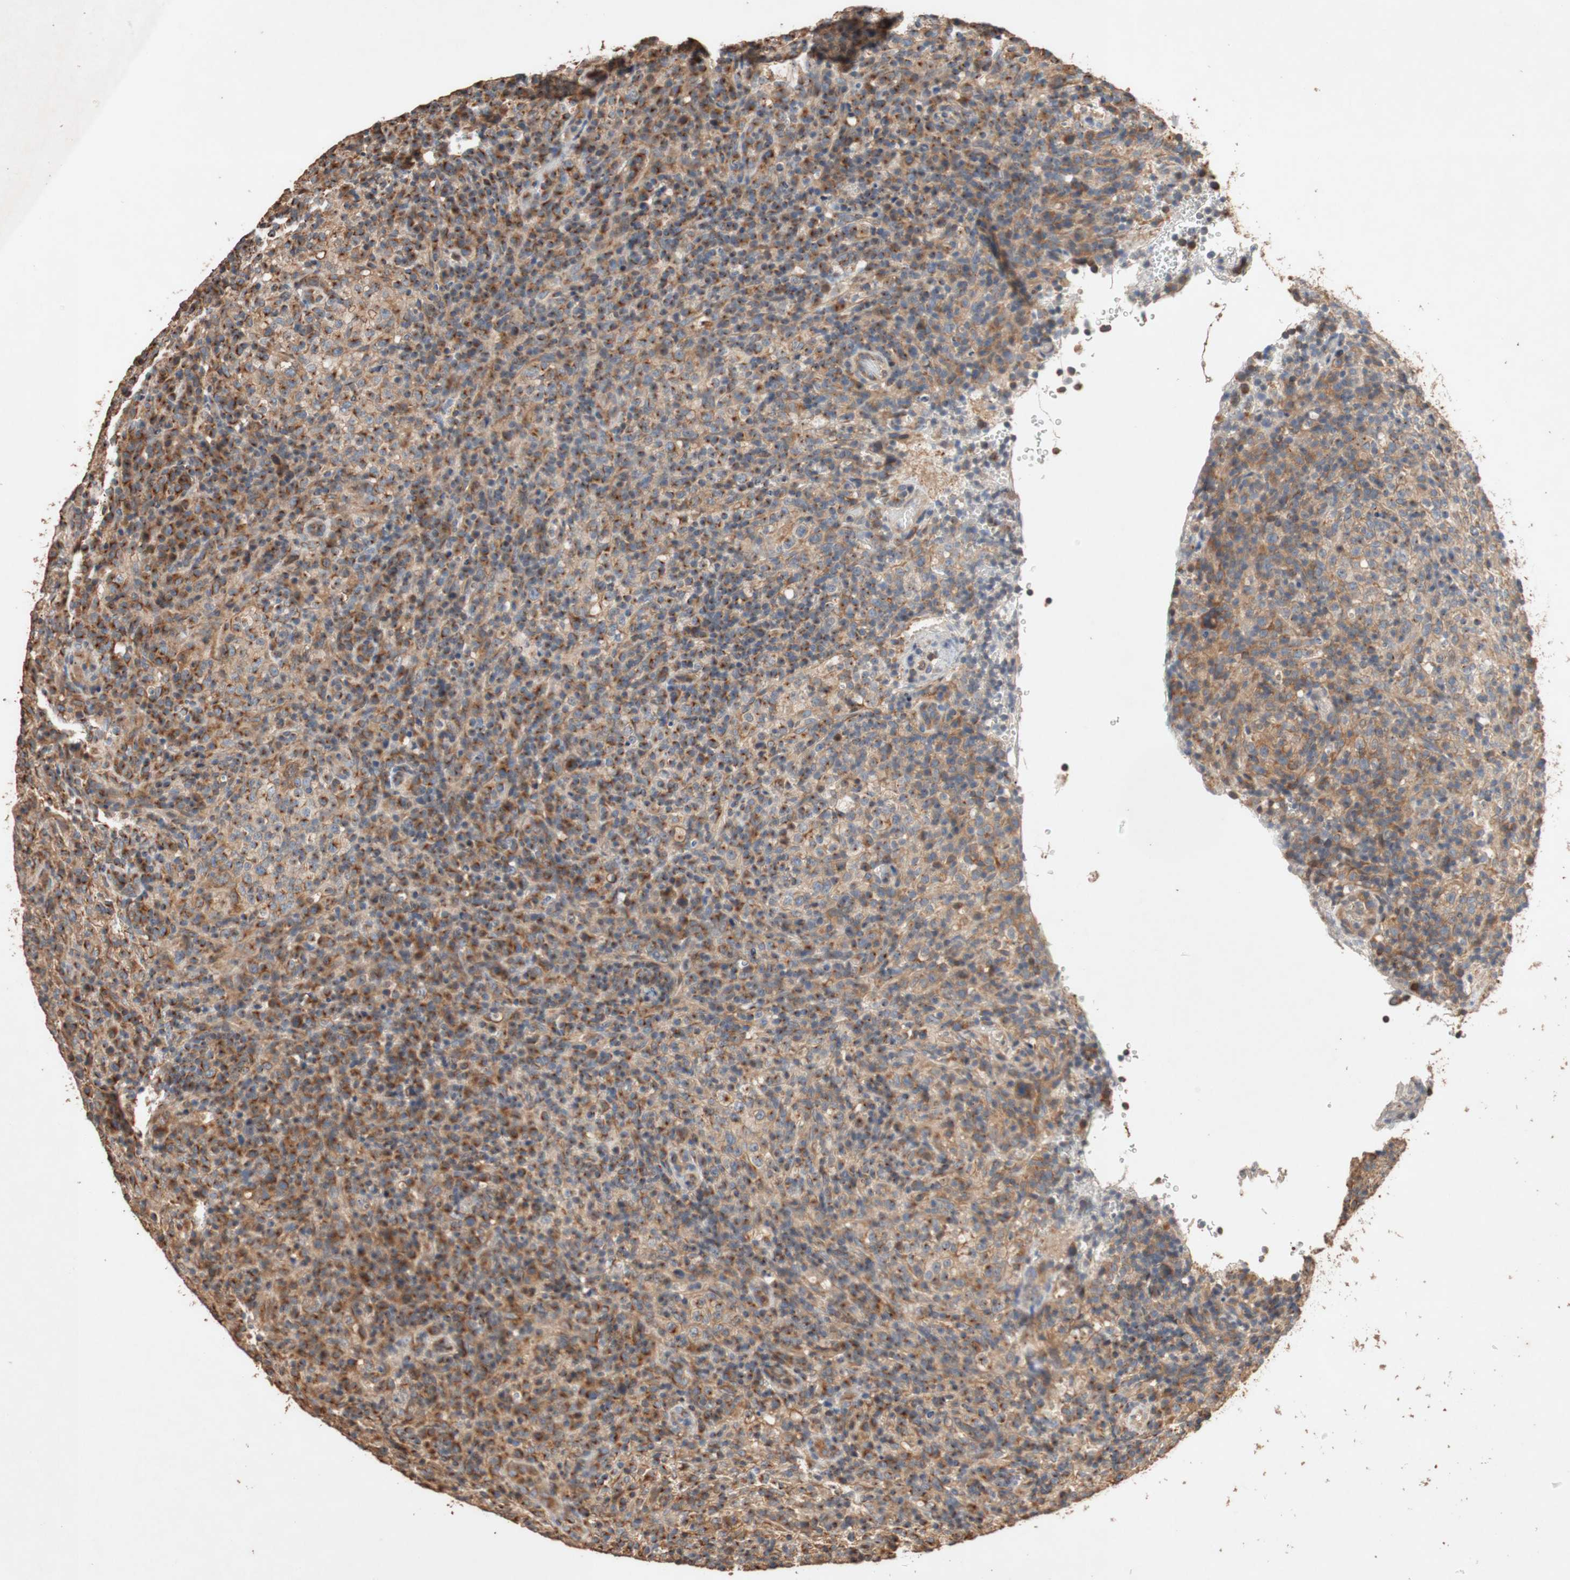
{"staining": {"intensity": "moderate", "quantity": "25%-75%", "location": "cytoplasmic/membranous"}, "tissue": "lymphoma", "cell_type": "Tumor cells", "image_type": "cancer", "snomed": [{"axis": "morphology", "description": "Malignant lymphoma, non-Hodgkin's type, High grade"}, {"axis": "topography", "description": "Lymph node"}], "caption": "This is an image of immunohistochemistry (IHC) staining of lymphoma, which shows moderate expression in the cytoplasmic/membranous of tumor cells.", "gene": "TUBB", "patient": {"sex": "female", "age": 76}}